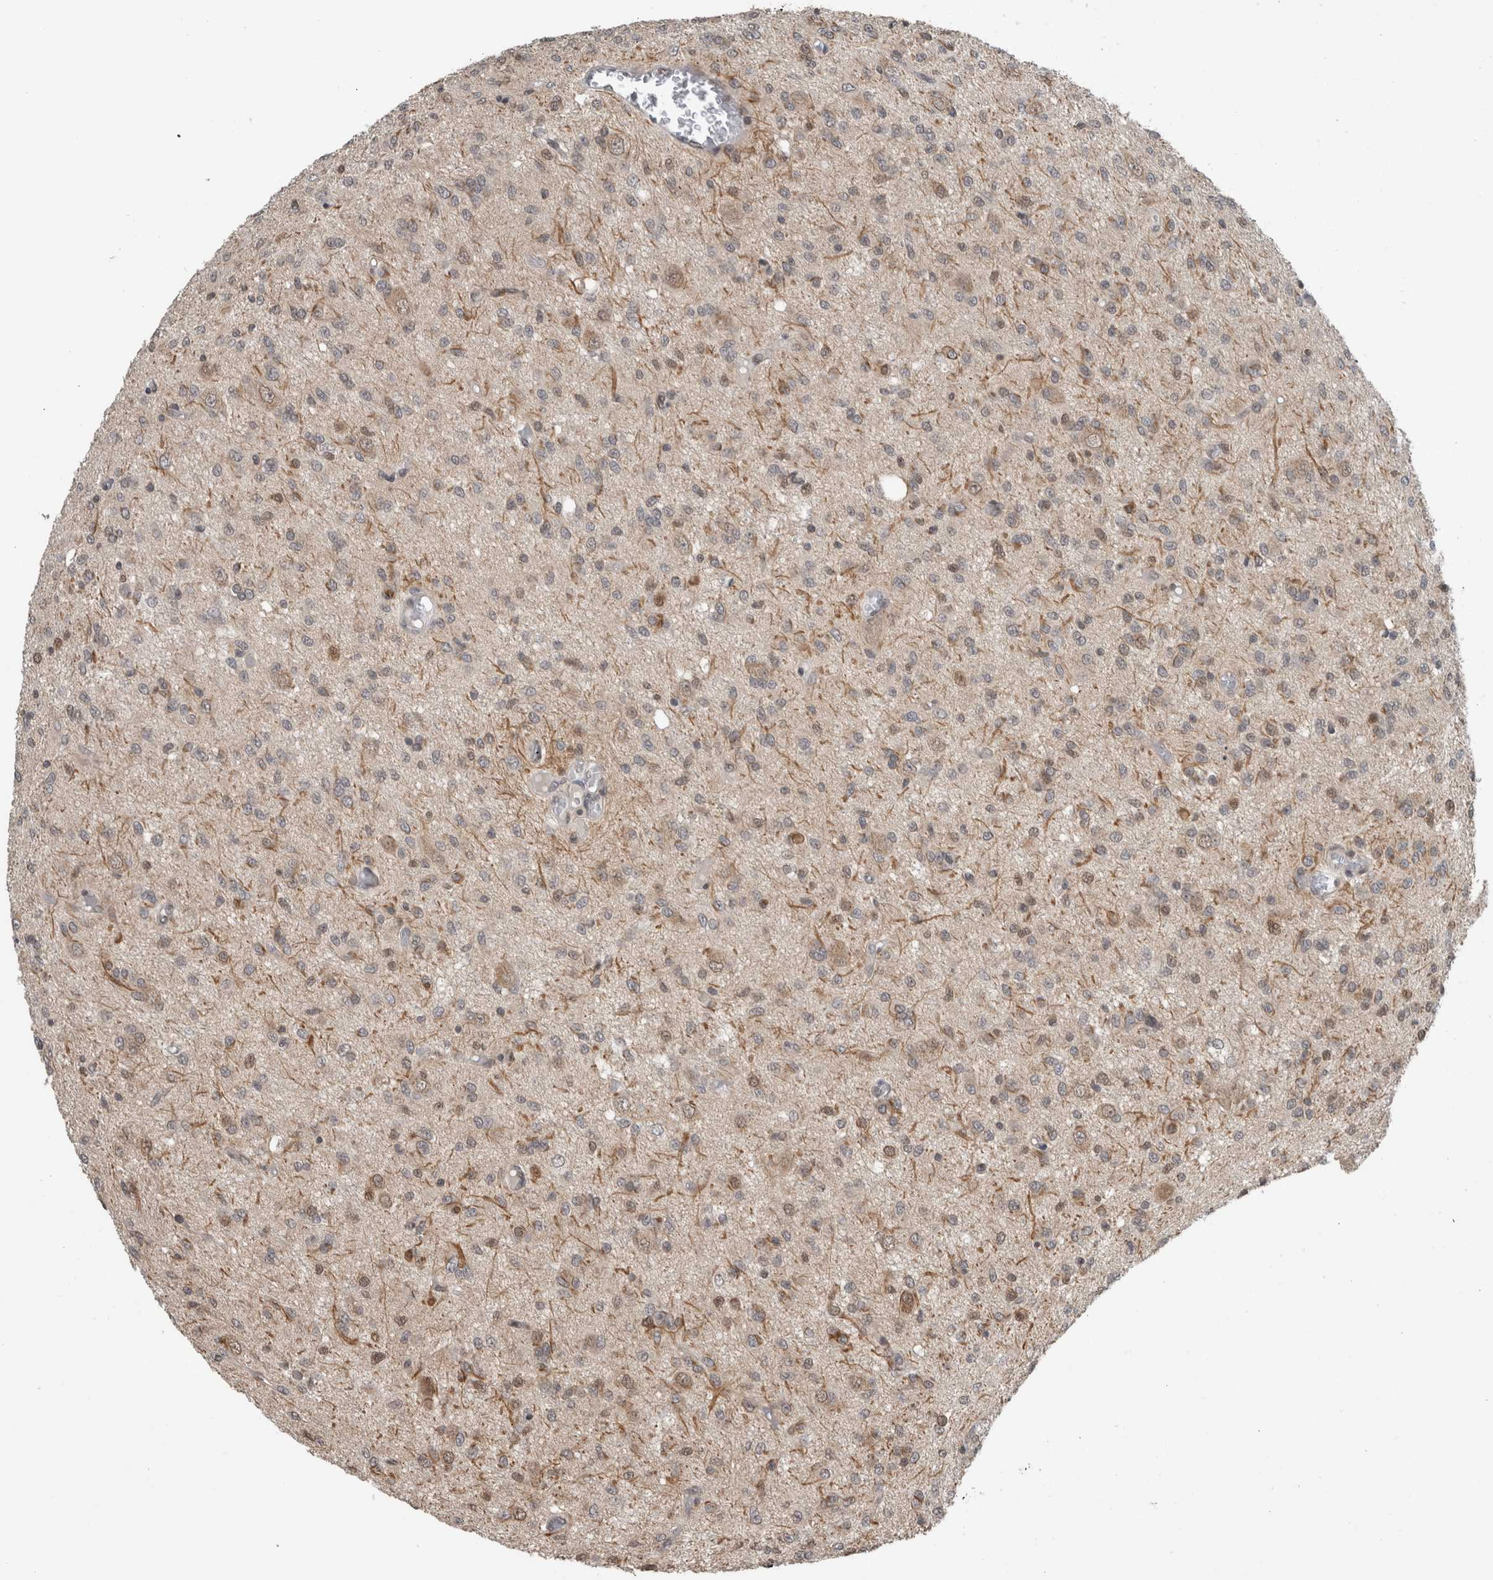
{"staining": {"intensity": "moderate", "quantity": "<25%", "location": "cytoplasmic/membranous,nuclear"}, "tissue": "glioma", "cell_type": "Tumor cells", "image_type": "cancer", "snomed": [{"axis": "morphology", "description": "Glioma, malignant, High grade"}, {"axis": "topography", "description": "Brain"}], "caption": "Moderate cytoplasmic/membranous and nuclear positivity is present in approximately <25% of tumor cells in malignant glioma (high-grade).", "gene": "SPAG7", "patient": {"sex": "female", "age": 59}}